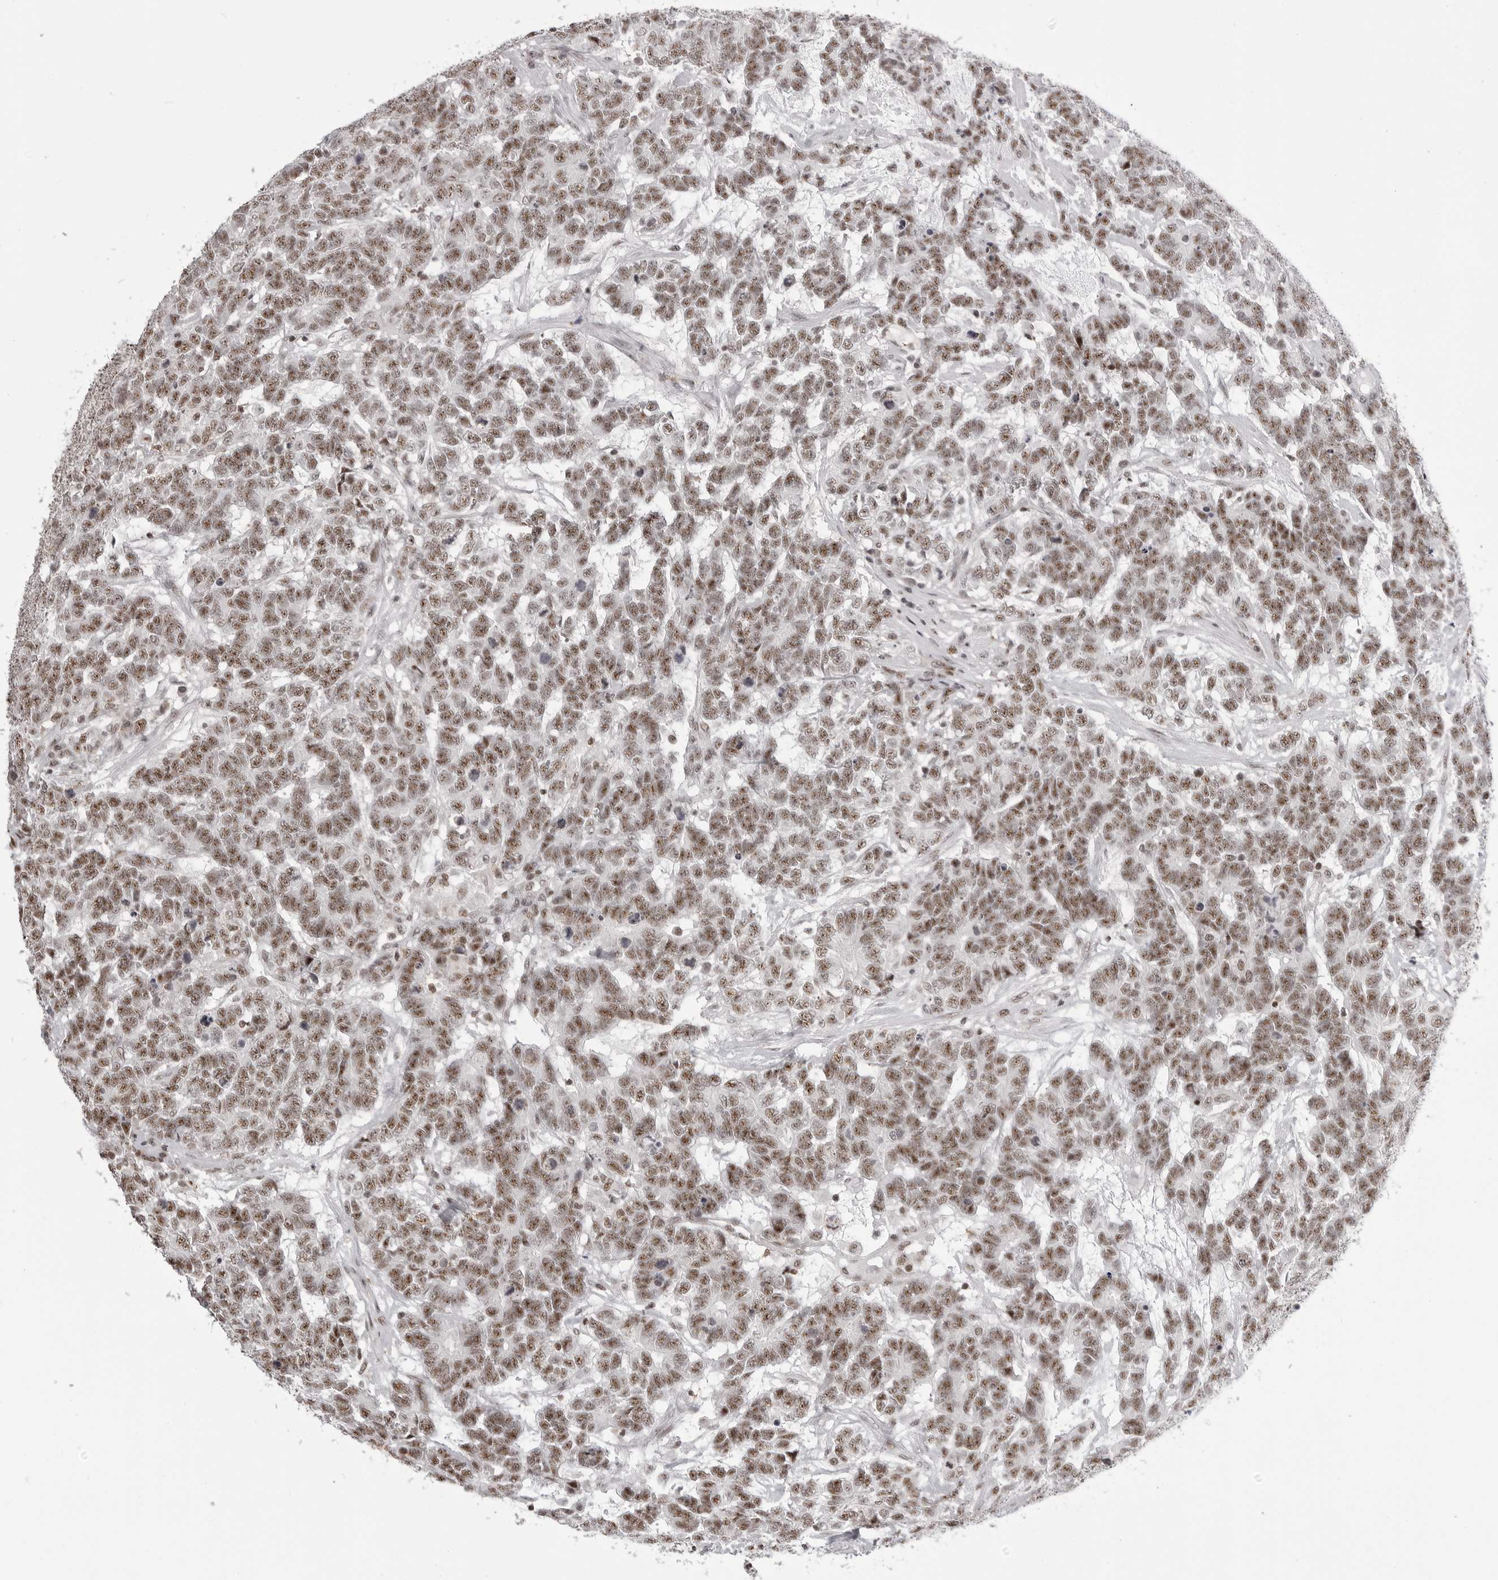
{"staining": {"intensity": "moderate", "quantity": ">75%", "location": "nuclear"}, "tissue": "testis cancer", "cell_type": "Tumor cells", "image_type": "cancer", "snomed": [{"axis": "morphology", "description": "Carcinoma, Embryonal, NOS"}, {"axis": "topography", "description": "Testis"}], "caption": "A photomicrograph showing moderate nuclear expression in about >75% of tumor cells in testis cancer, as visualized by brown immunohistochemical staining.", "gene": "WRAP53", "patient": {"sex": "male", "age": 26}}